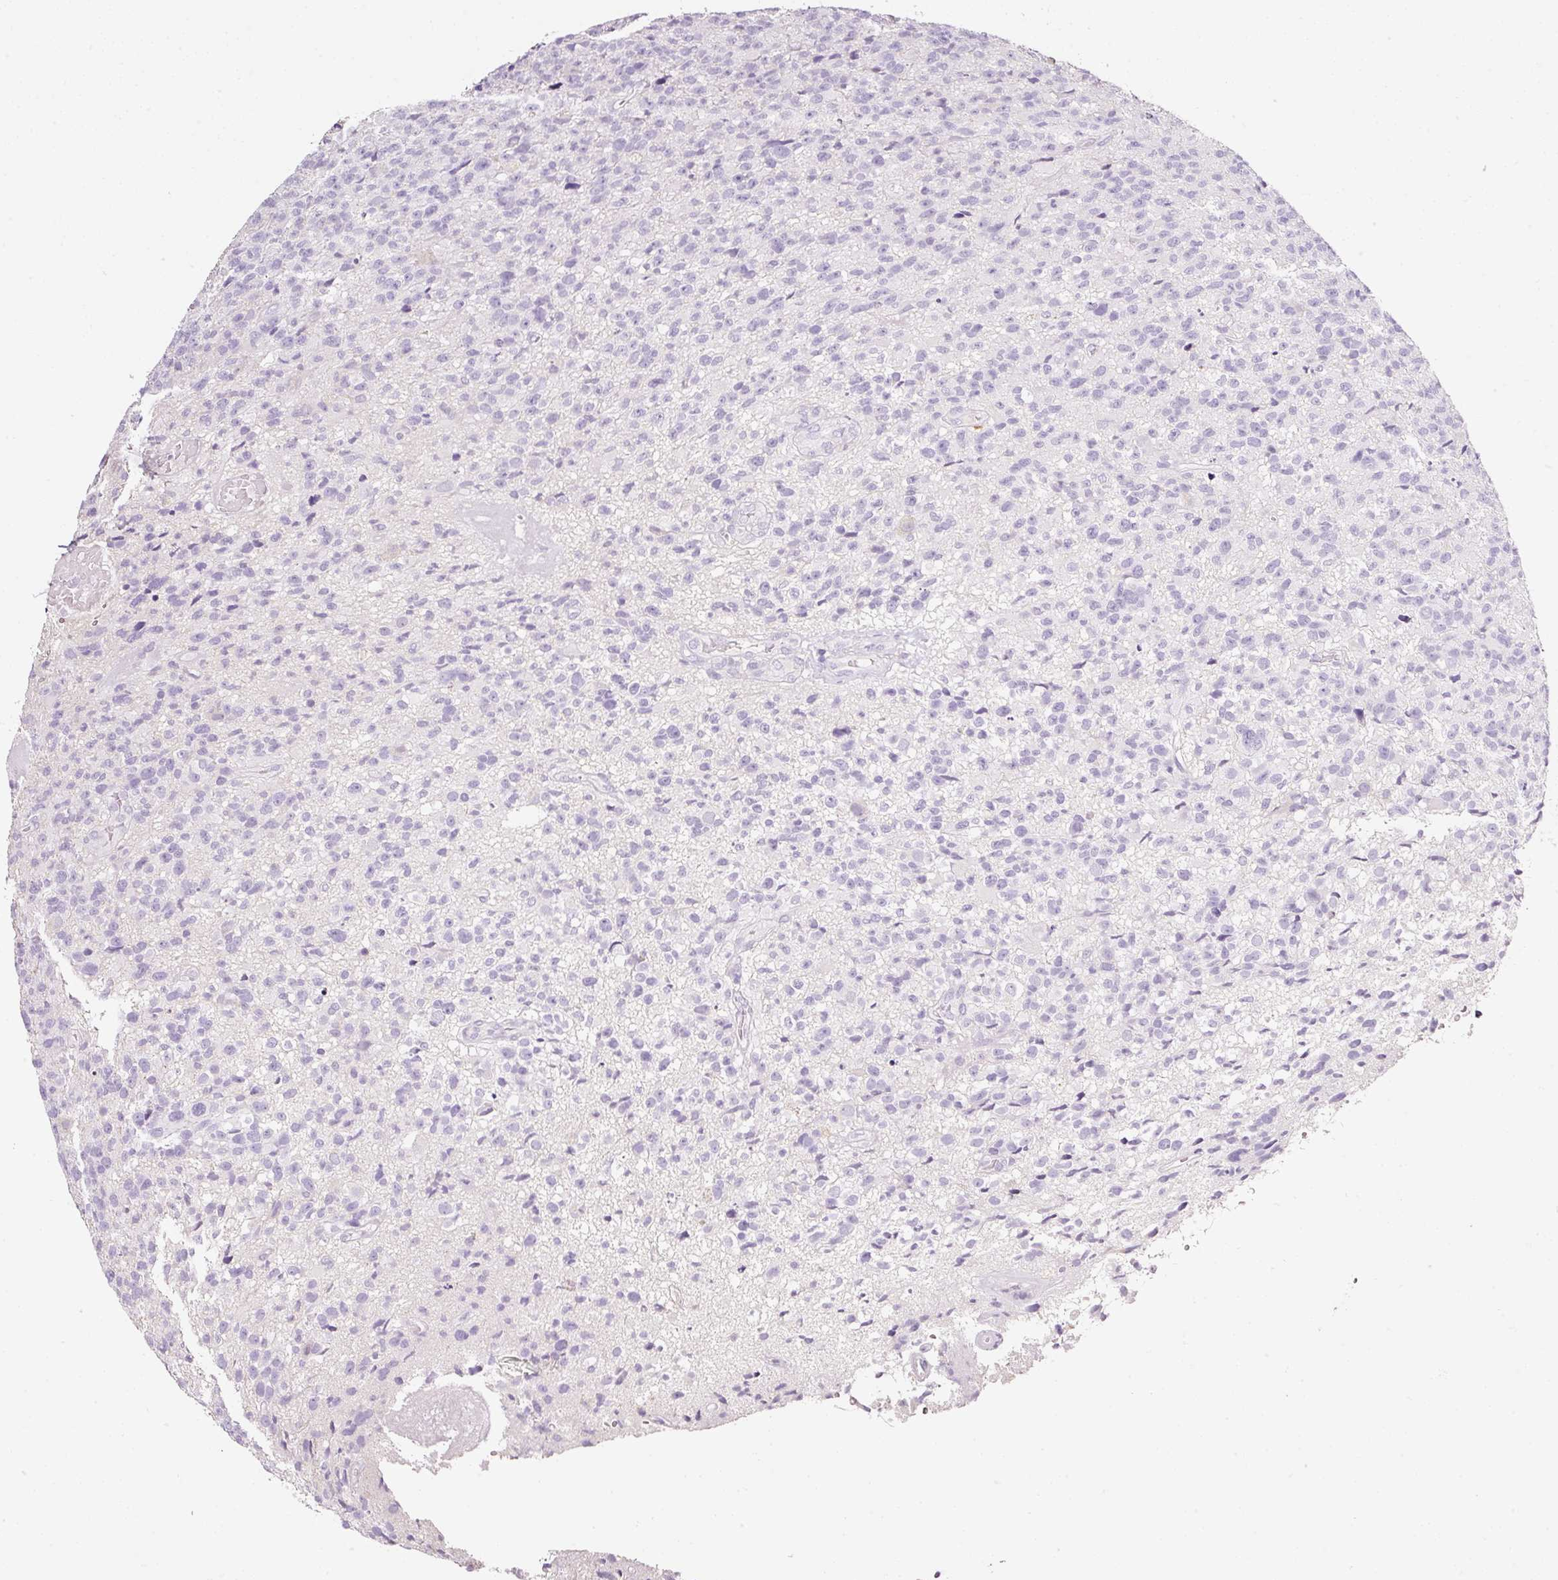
{"staining": {"intensity": "negative", "quantity": "none", "location": "none"}, "tissue": "glioma", "cell_type": "Tumor cells", "image_type": "cancer", "snomed": [{"axis": "morphology", "description": "Glioma, malignant, High grade"}, {"axis": "topography", "description": "Brain"}], "caption": "Immunohistochemistry (IHC) histopathology image of neoplastic tissue: glioma stained with DAB (3,3'-diaminobenzidine) shows no significant protein staining in tumor cells.", "gene": "CYB561A3", "patient": {"sex": "male", "age": 76}}